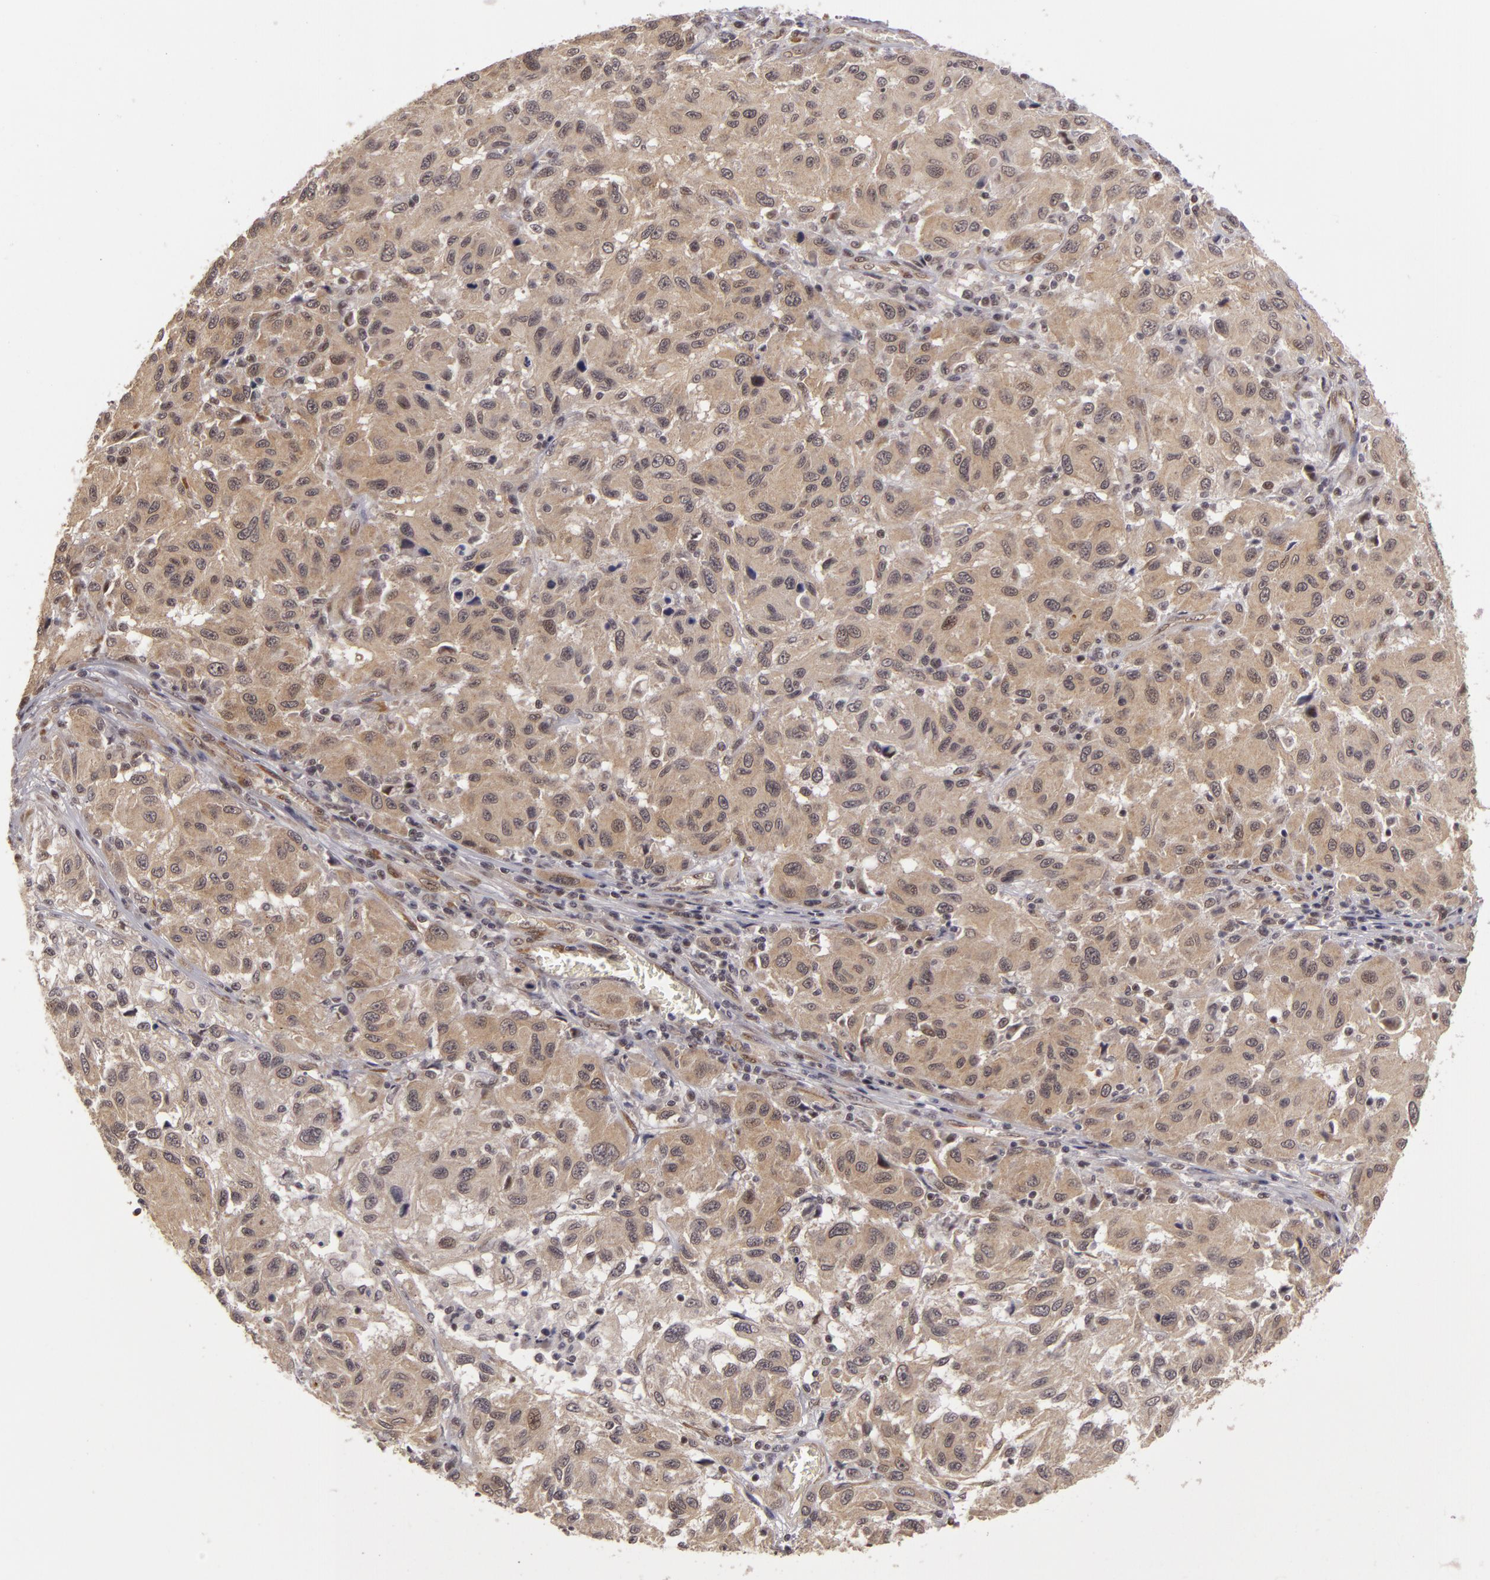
{"staining": {"intensity": "weak", "quantity": ">75%", "location": "cytoplasmic/membranous"}, "tissue": "melanoma", "cell_type": "Tumor cells", "image_type": "cancer", "snomed": [{"axis": "morphology", "description": "Malignant melanoma, NOS"}, {"axis": "topography", "description": "Skin"}], "caption": "Immunohistochemical staining of human melanoma displays low levels of weak cytoplasmic/membranous protein expression in about >75% of tumor cells.", "gene": "ZNF133", "patient": {"sex": "female", "age": 77}}